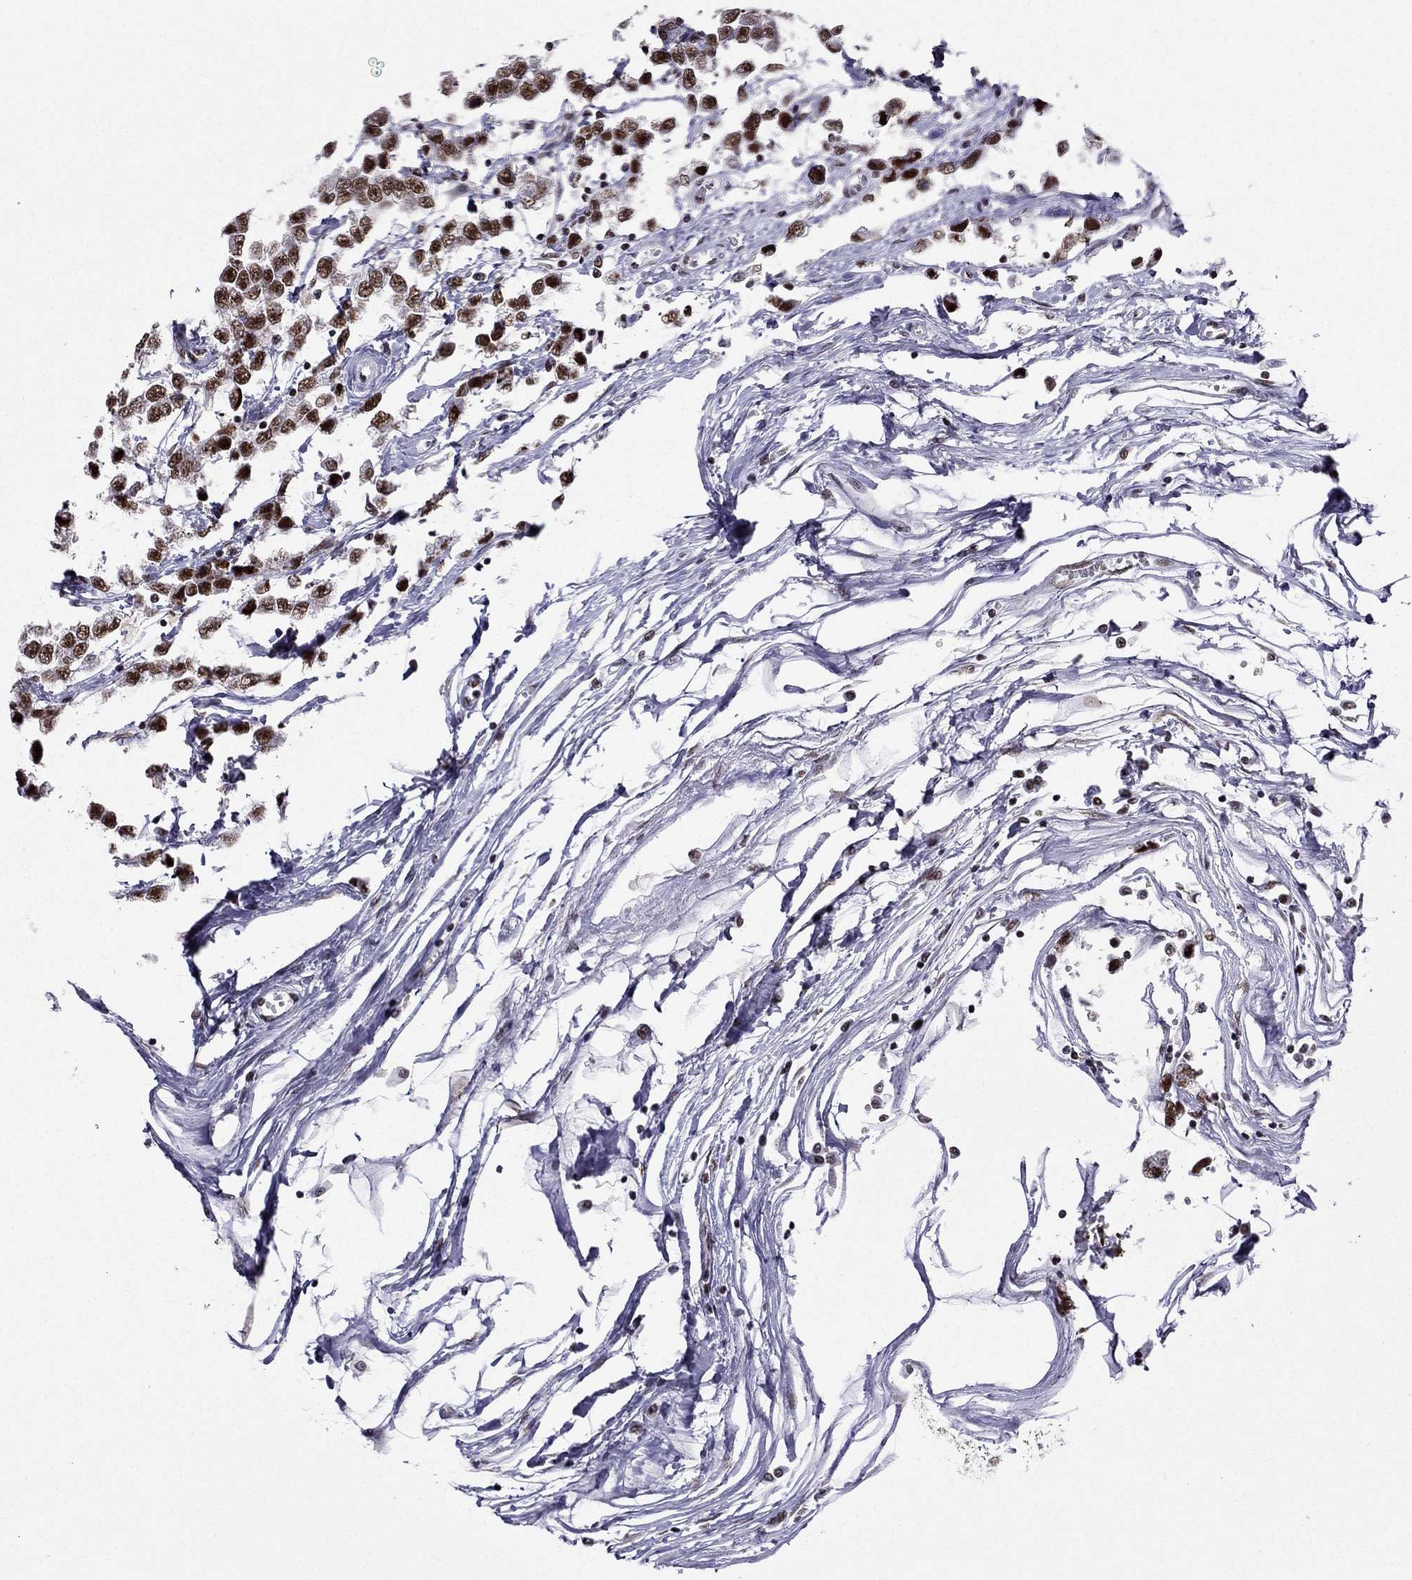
{"staining": {"intensity": "moderate", "quantity": ">75%", "location": "nuclear"}, "tissue": "testis cancer", "cell_type": "Tumor cells", "image_type": "cancer", "snomed": [{"axis": "morphology", "description": "Seminoma, NOS"}, {"axis": "topography", "description": "Testis"}], "caption": "IHC image of neoplastic tissue: human testis cancer stained using immunohistochemistry exhibits medium levels of moderate protein expression localized specifically in the nuclear of tumor cells, appearing as a nuclear brown color.", "gene": "ZNF420", "patient": {"sex": "male", "age": 34}}